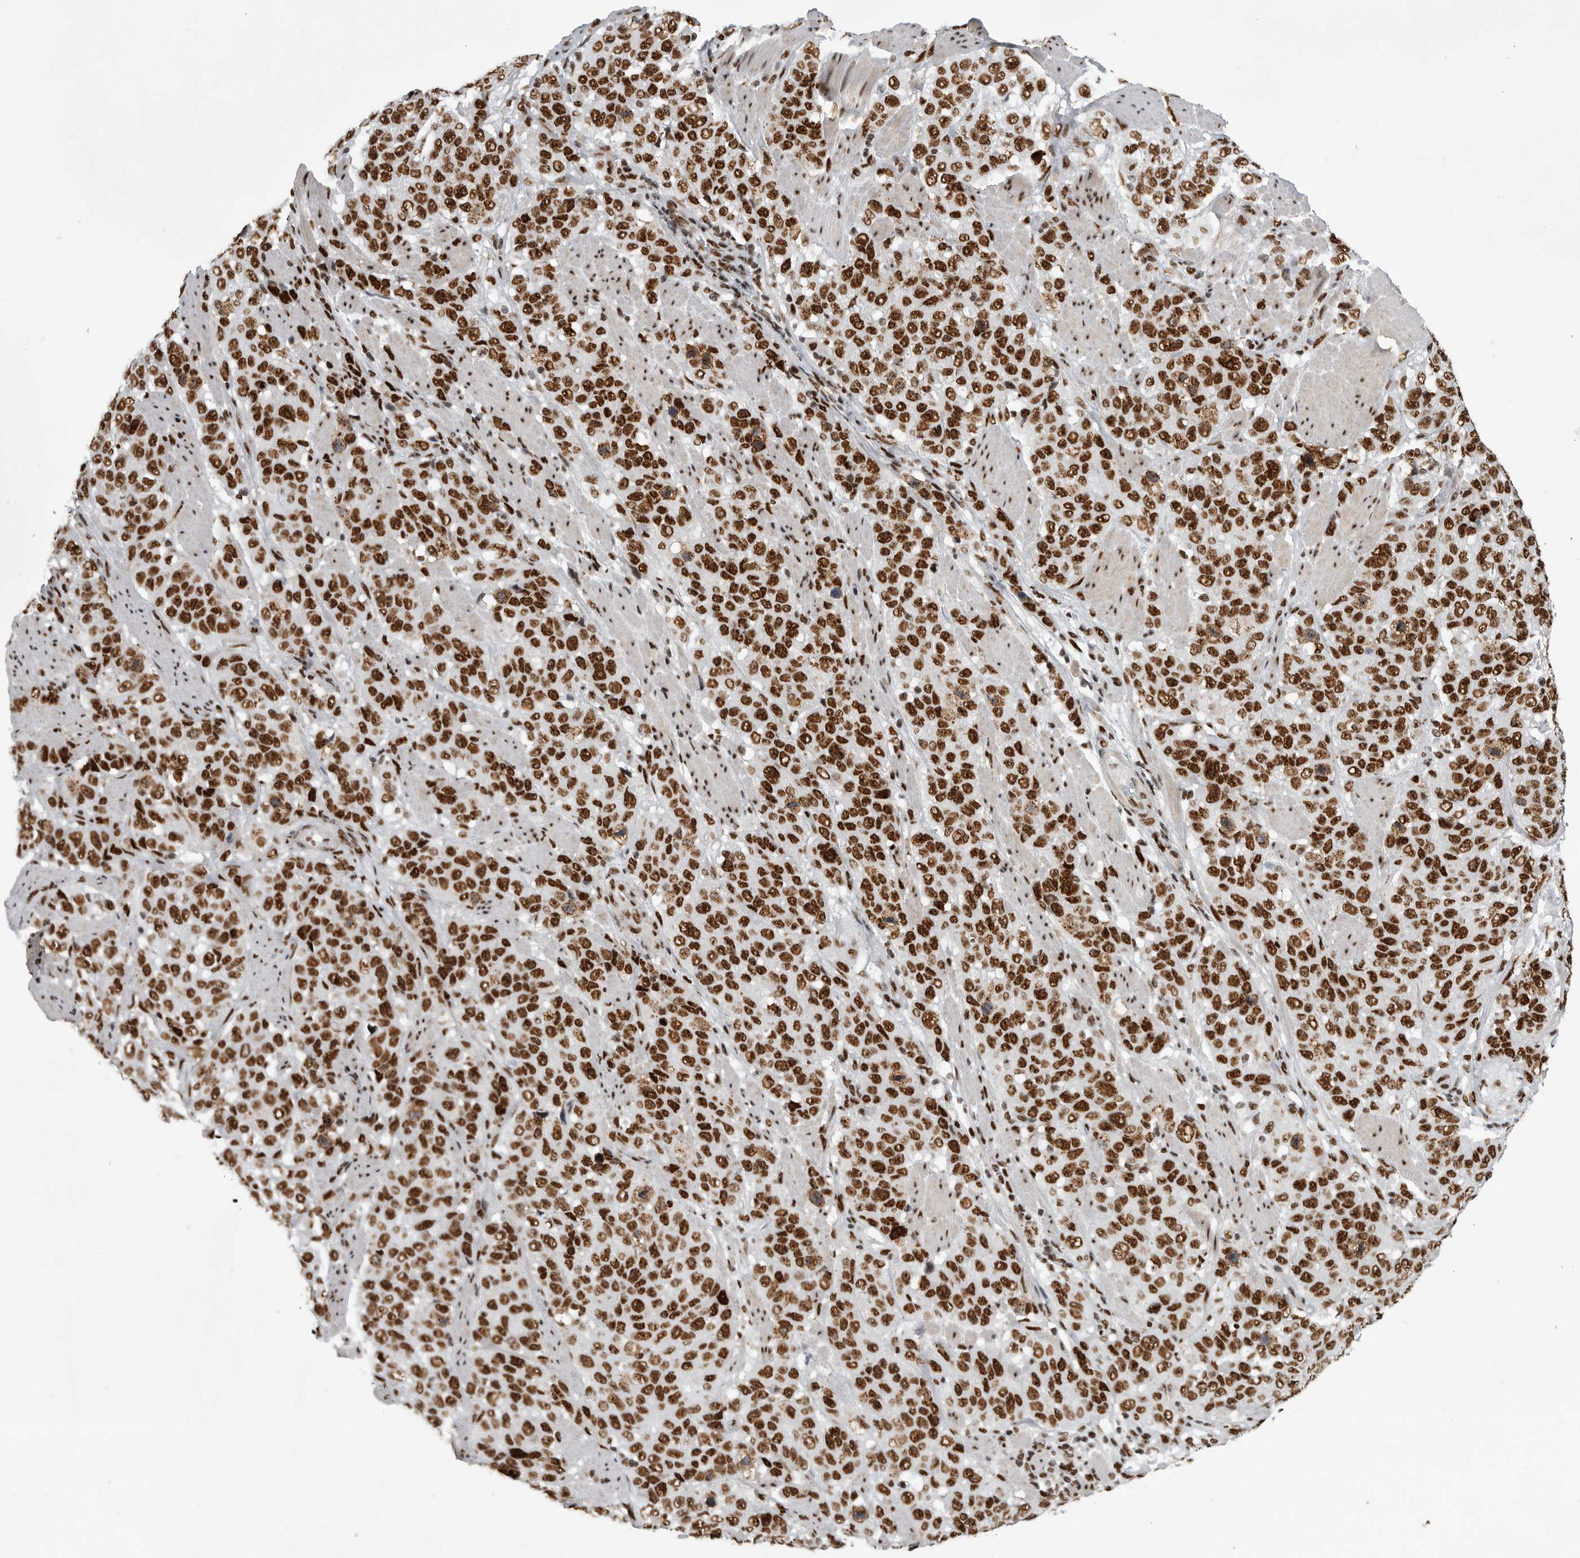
{"staining": {"intensity": "strong", "quantity": ">75%", "location": "nuclear"}, "tissue": "stomach cancer", "cell_type": "Tumor cells", "image_type": "cancer", "snomed": [{"axis": "morphology", "description": "Adenocarcinoma, NOS"}, {"axis": "topography", "description": "Stomach"}], "caption": "Immunohistochemical staining of adenocarcinoma (stomach) reveals strong nuclear protein staining in about >75% of tumor cells.", "gene": "BCLAF1", "patient": {"sex": "male", "age": 48}}